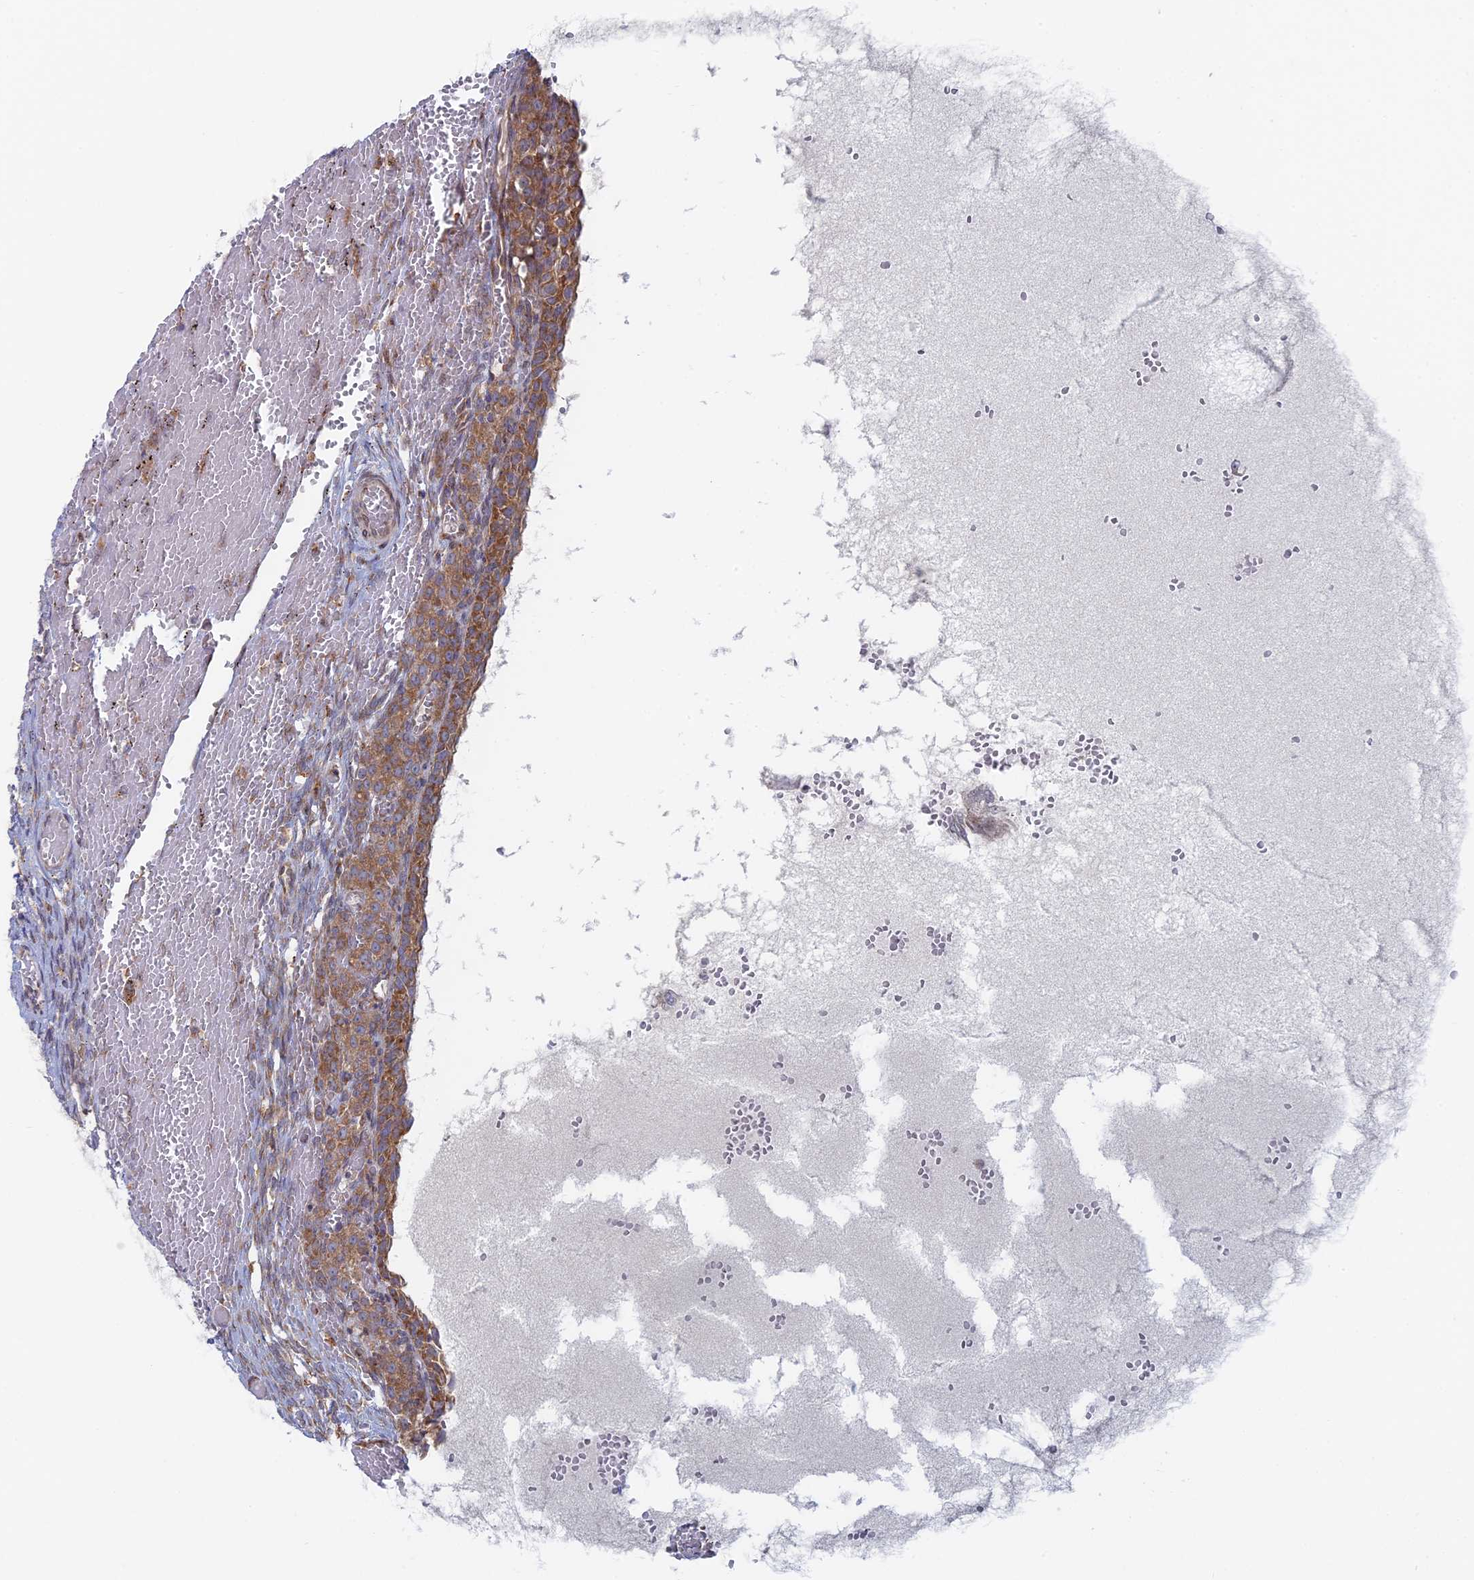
{"staining": {"intensity": "moderate", "quantity": "<25%", "location": "cytoplasmic/membranous"}, "tissue": "ovary", "cell_type": "Ovarian stroma cells", "image_type": "normal", "snomed": [{"axis": "morphology", "description": "Adenocarcinoma, NOS"}, {"axis": "topography", "description": "Endometrium"}], "caption": "DAB immunohistochemical staining of benign ovary reveals moderate cytoplasmic/membranous protein staining in approximately <25% of ovarian stroma cells.", "gene": "TBC1D30", "patient": {"sex": "female", "age": 32}}